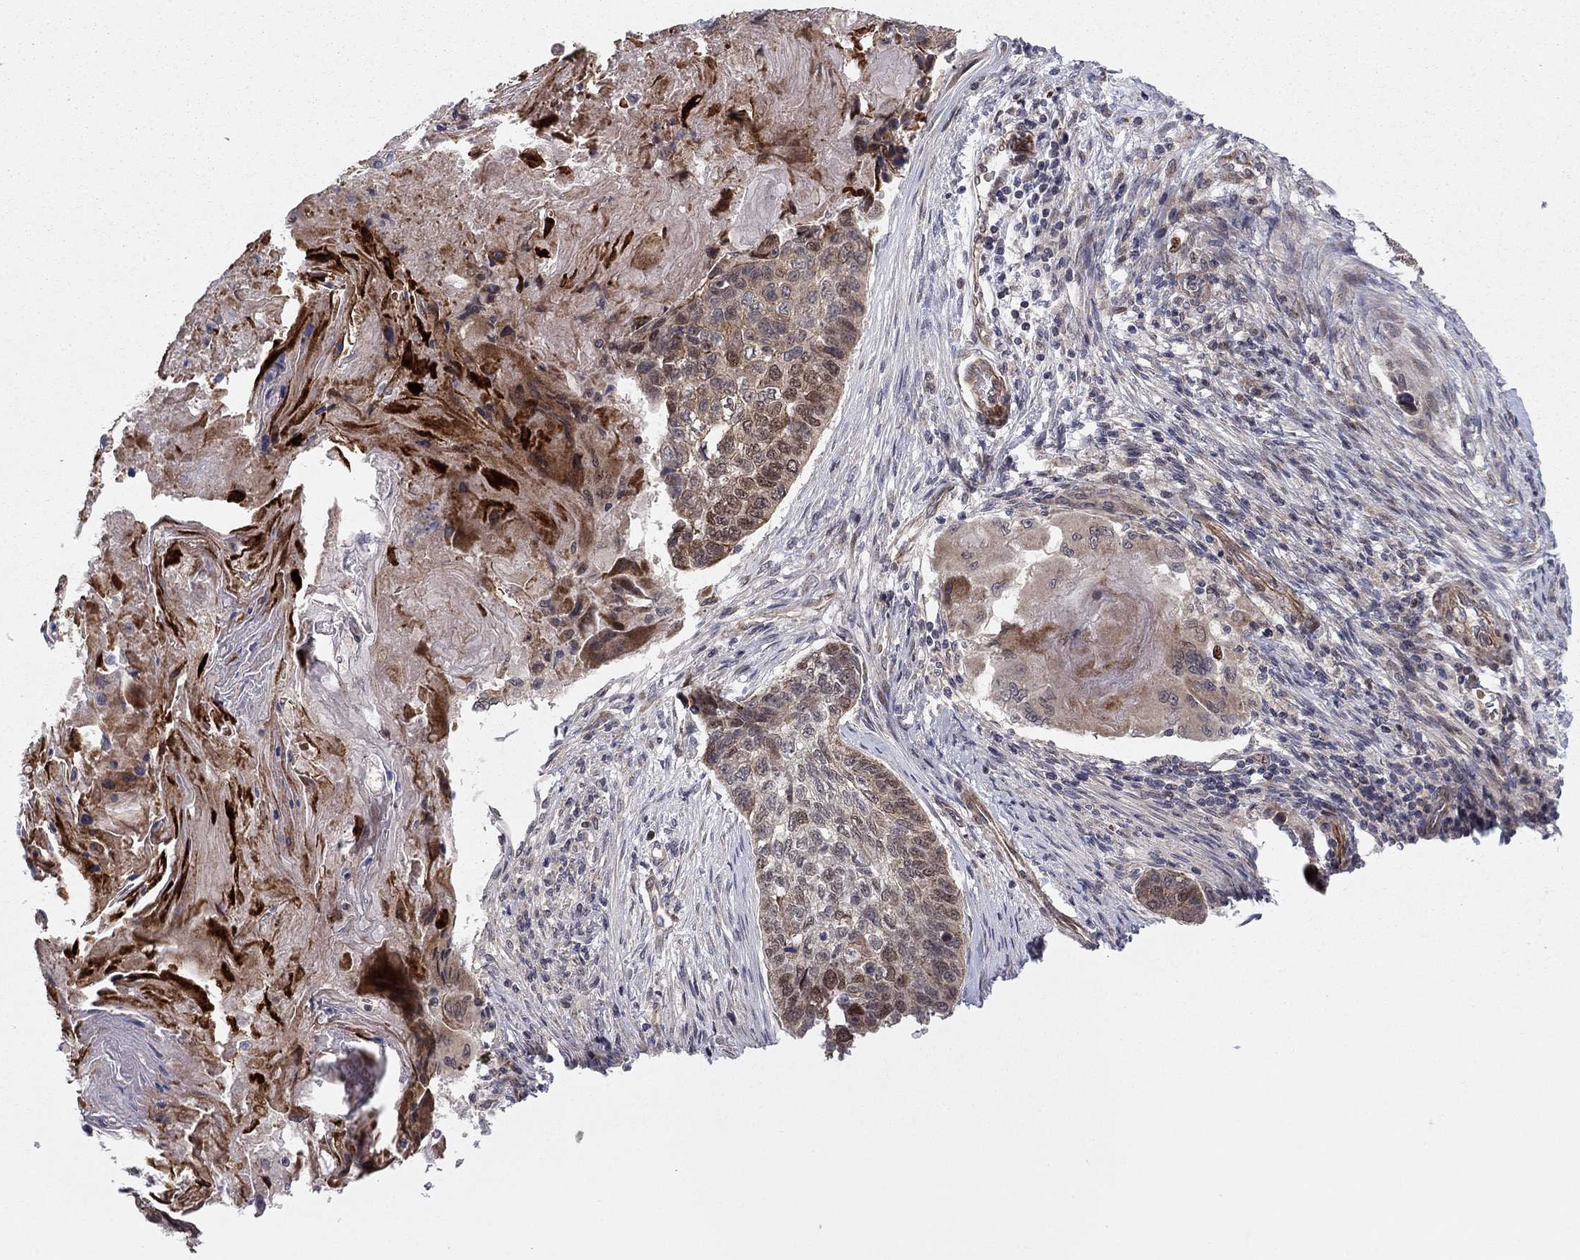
{"staining": {"intensity": "moderate", "quantity": "<25%", "location": "cytoplasmic/membranous,nuclear"}, "tissue": "lung cancer", "cell_type": "Tumor cells", "image_type": "cancer", "snomed": [{"axis": "morphology", "description": "Squamous cell carcinoma, NOS"}, {"axis": "topography", "description": "Lung"}], "caption": "Protein expression analysis of lung squamous cell carcinoma shows moderate cytoplasmic/membranous and nuclear staining in about <25% of tumor cells. The staining was performed using DAB, with brown indicating positive protein expression. Nuclei are stained blue with hematoxylin.", "gene": "BCL11A", "patient": {"sex": "male", "age": 69}}